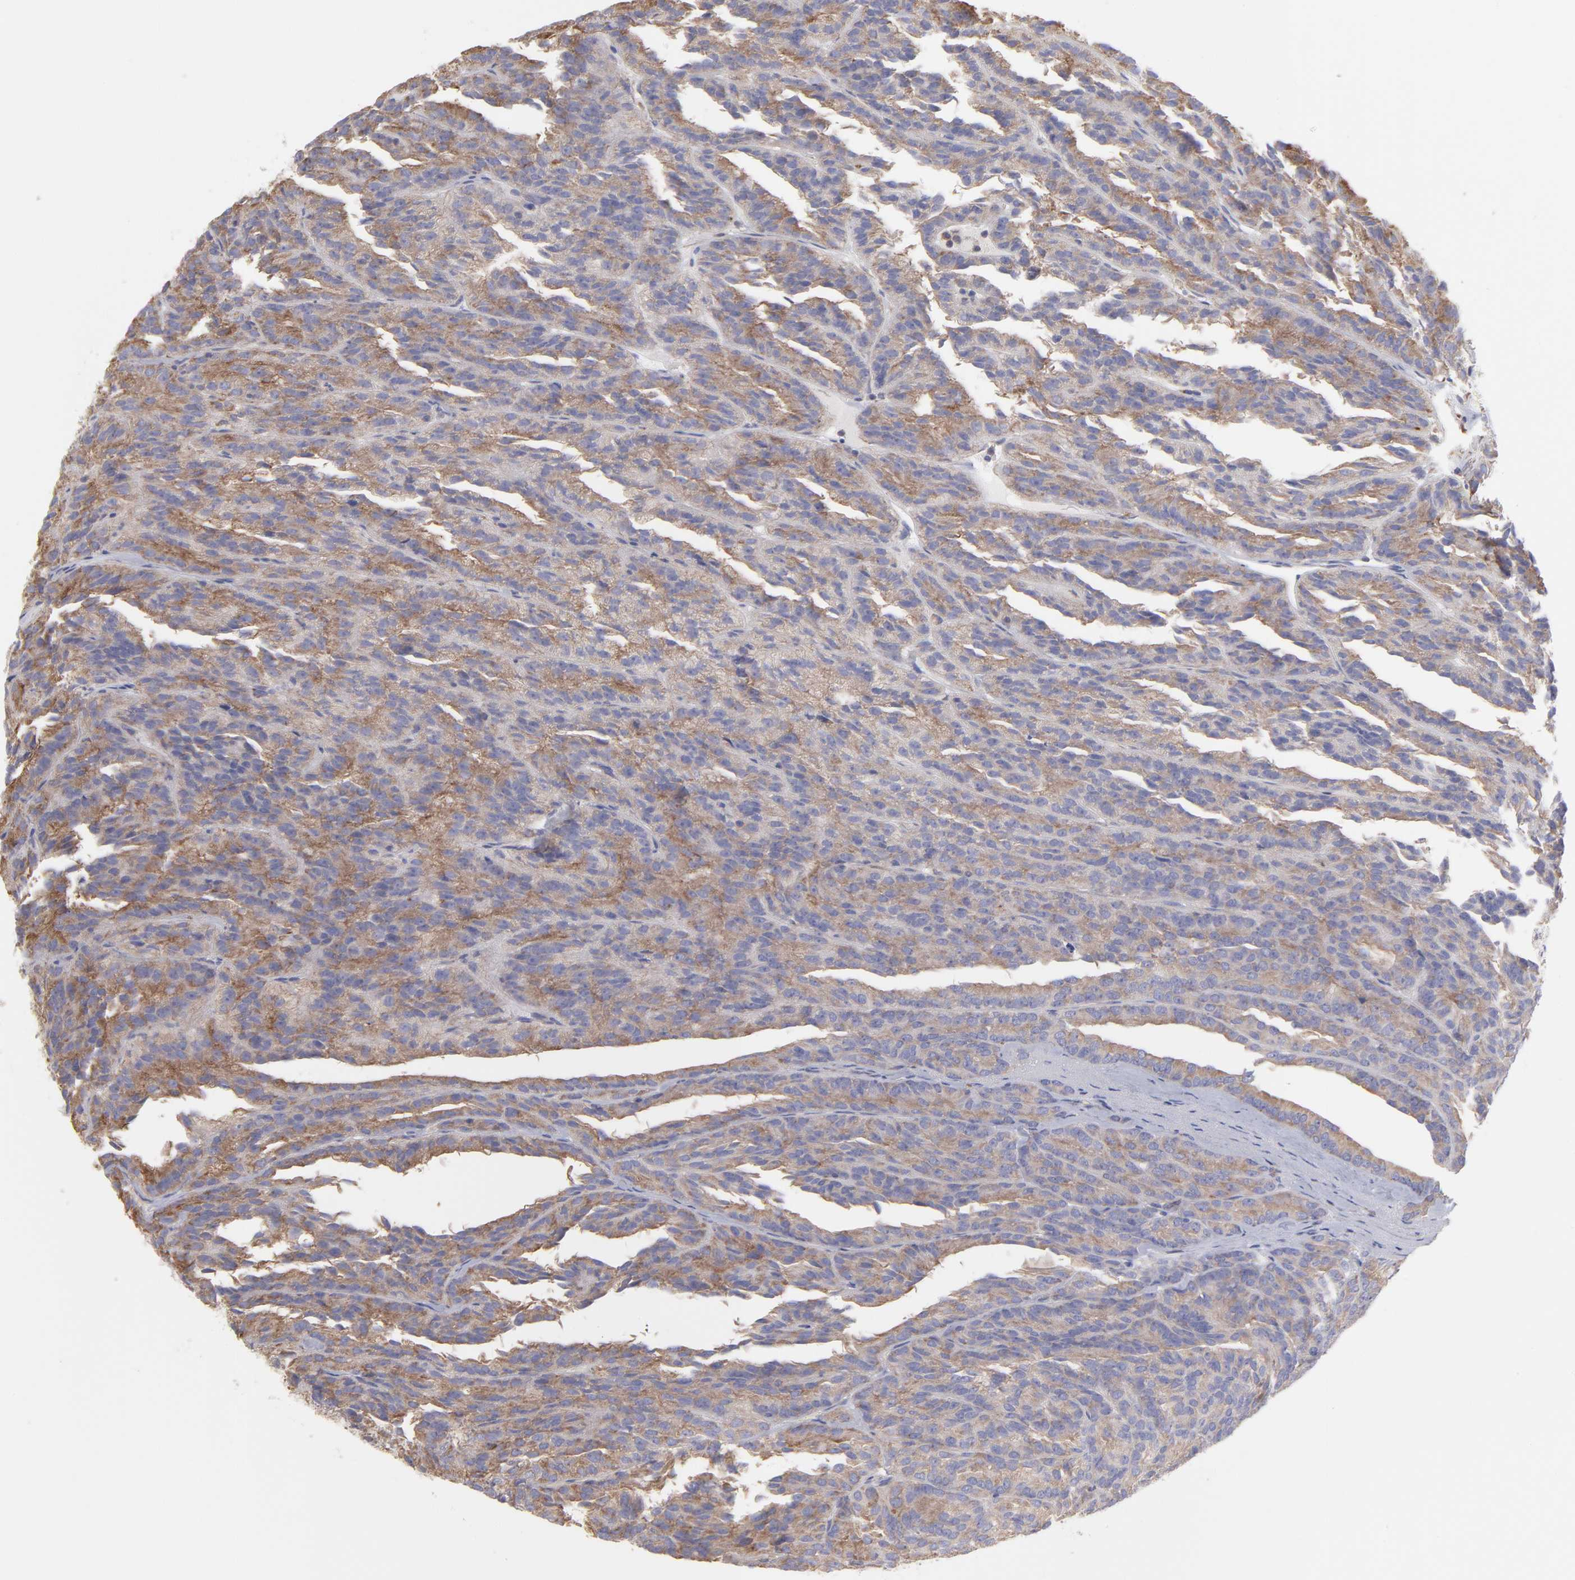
{"staining": {"intensity": "moderate", "quantity": ">75%", "location": "cytoplasmic/membranous"}, "tissue": "renal cancer", "cell_type": "Tumor cells", "image_type": "cancer", "snomed": [{"axis": "morphology", "description": "Adenocarcinoma, NOS"}, {"axis": "topography", "description": "Kidney"}], "caption": "A medium amount of moderate cytoplasmic/membranous expression is seen in about >75% of tumor cells in renal cancer (adenocarcinoma) tissue.", "gene": "RPLP0", "patient": {"sex": "male", "age": 46}}